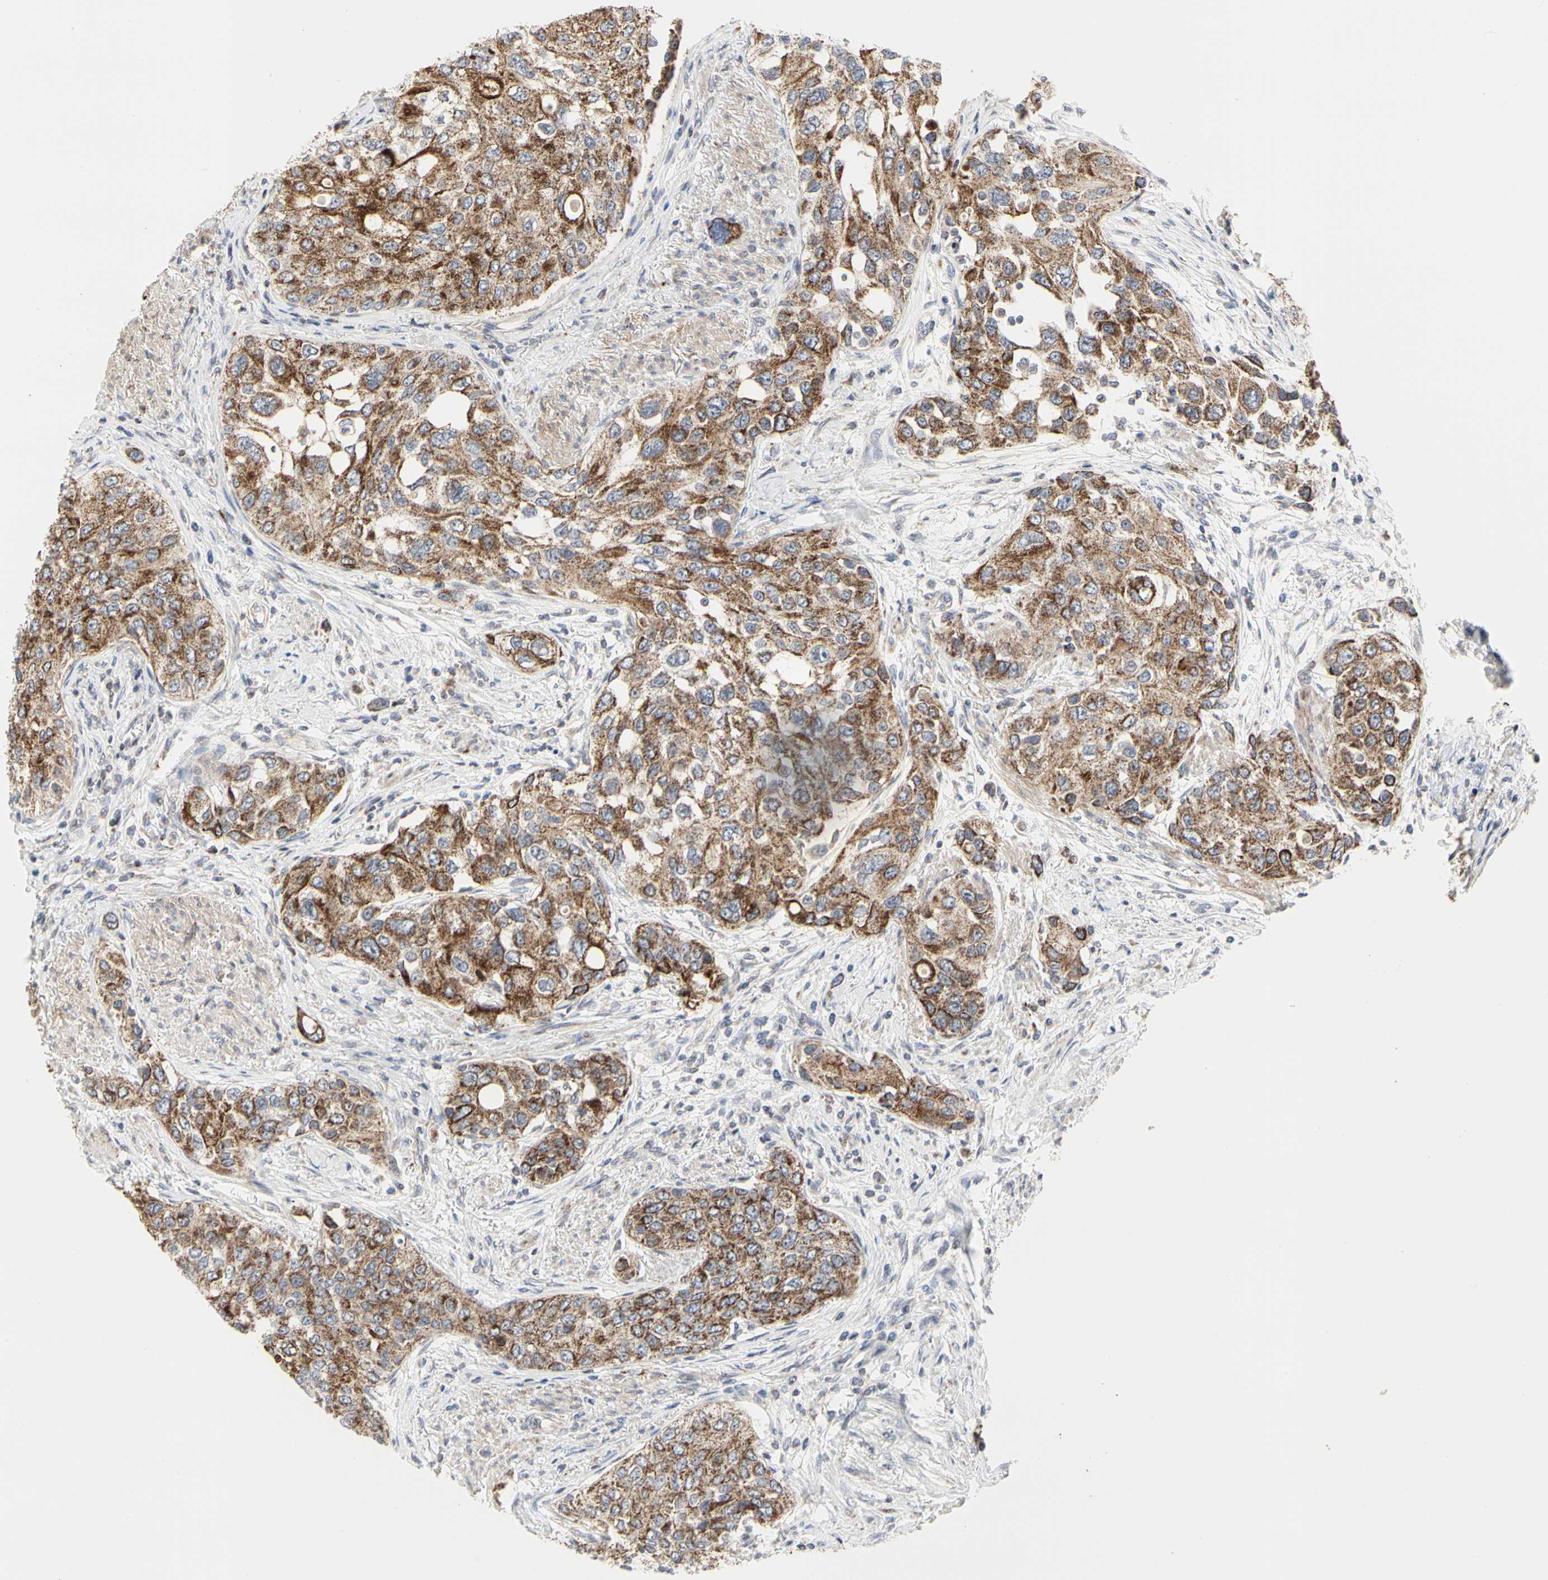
{"staining": {"intensity": "strong", "quantity": ">75%", "location": "cytoplasmic/membranous"}, "tissue": "urothelial cancer", "cell_type": "Tumor cells", "image_type": "cancer", "snomed": [{"axis": "morphology", "description": "Urothelial carcinoma, High grade"}, {"axis": "topography", "description": "Urinary bladder"}], "caption": "A brown stain highlights strong cytoplasmic/membranous staining of a protein in urothelial cancer tumor cells. Immunohistochemistry (ihc) stains the protein in brown and the nuclei are stained blue.", "gene": "TSKU", "patient": {"sex": "female", "age": 56}}